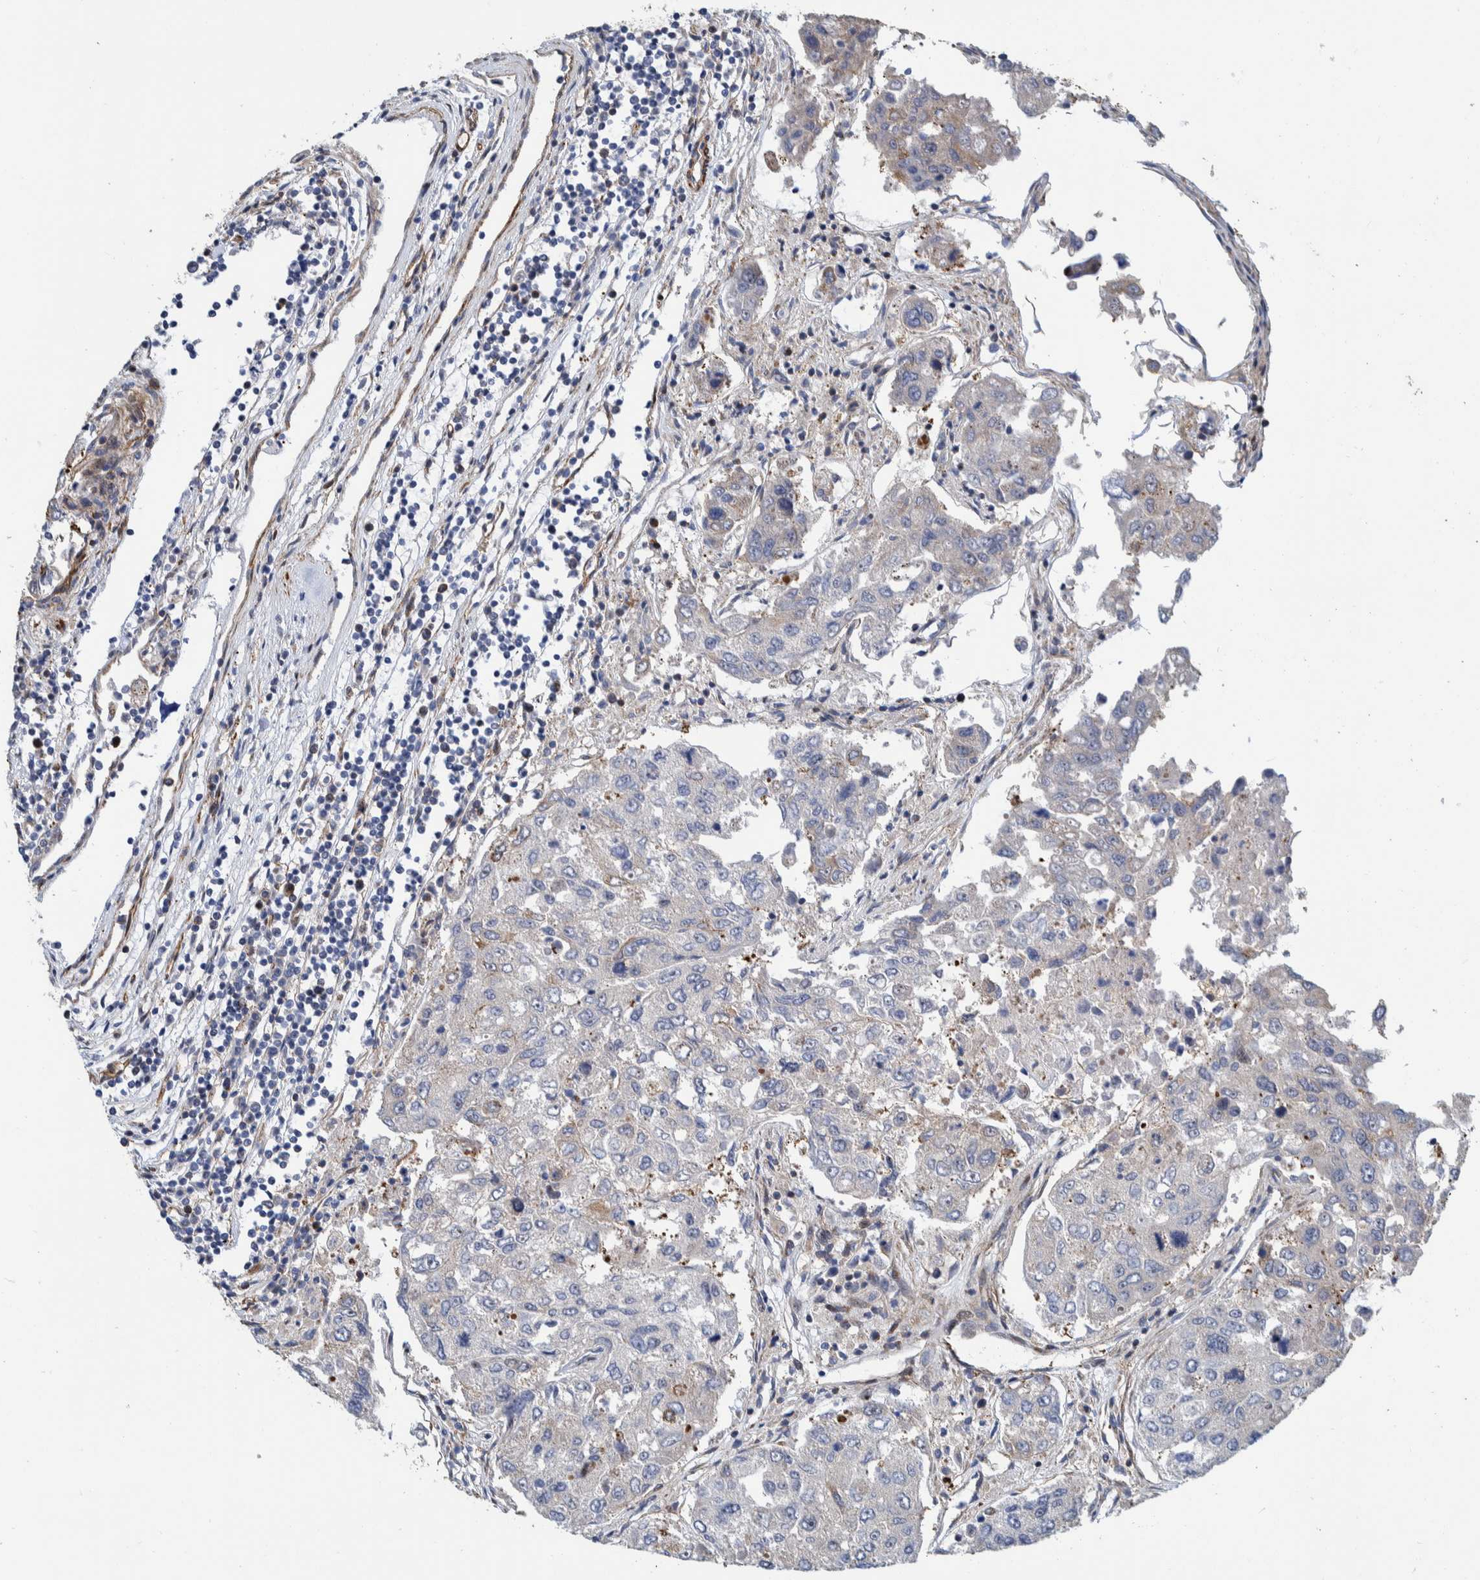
{"staining": {"intensity": "negative", "quantity": "none", "location": "none"}, "tissue": "urothelial cancer", "cell_type": "Tumor cells", "image_type": "cancer", "snomed": [{"axis": "morphology", "description": "Urothelial carcinoma, High grade"}, {"axis": "topography", "description": "Lymph node"}, {"axis": "topography", "description": "Urinary bladder"}], "caption": "High power microscopy histopathology image of an immunohistochemistry (IHC) photomicrograph of urothelial cancer, revealing no significant positivity in tumor cells. (IHC, brightfield microscopy, high magnification).", "gene": "CCDC57", "patient": {"sex": "male", "age": 51}}